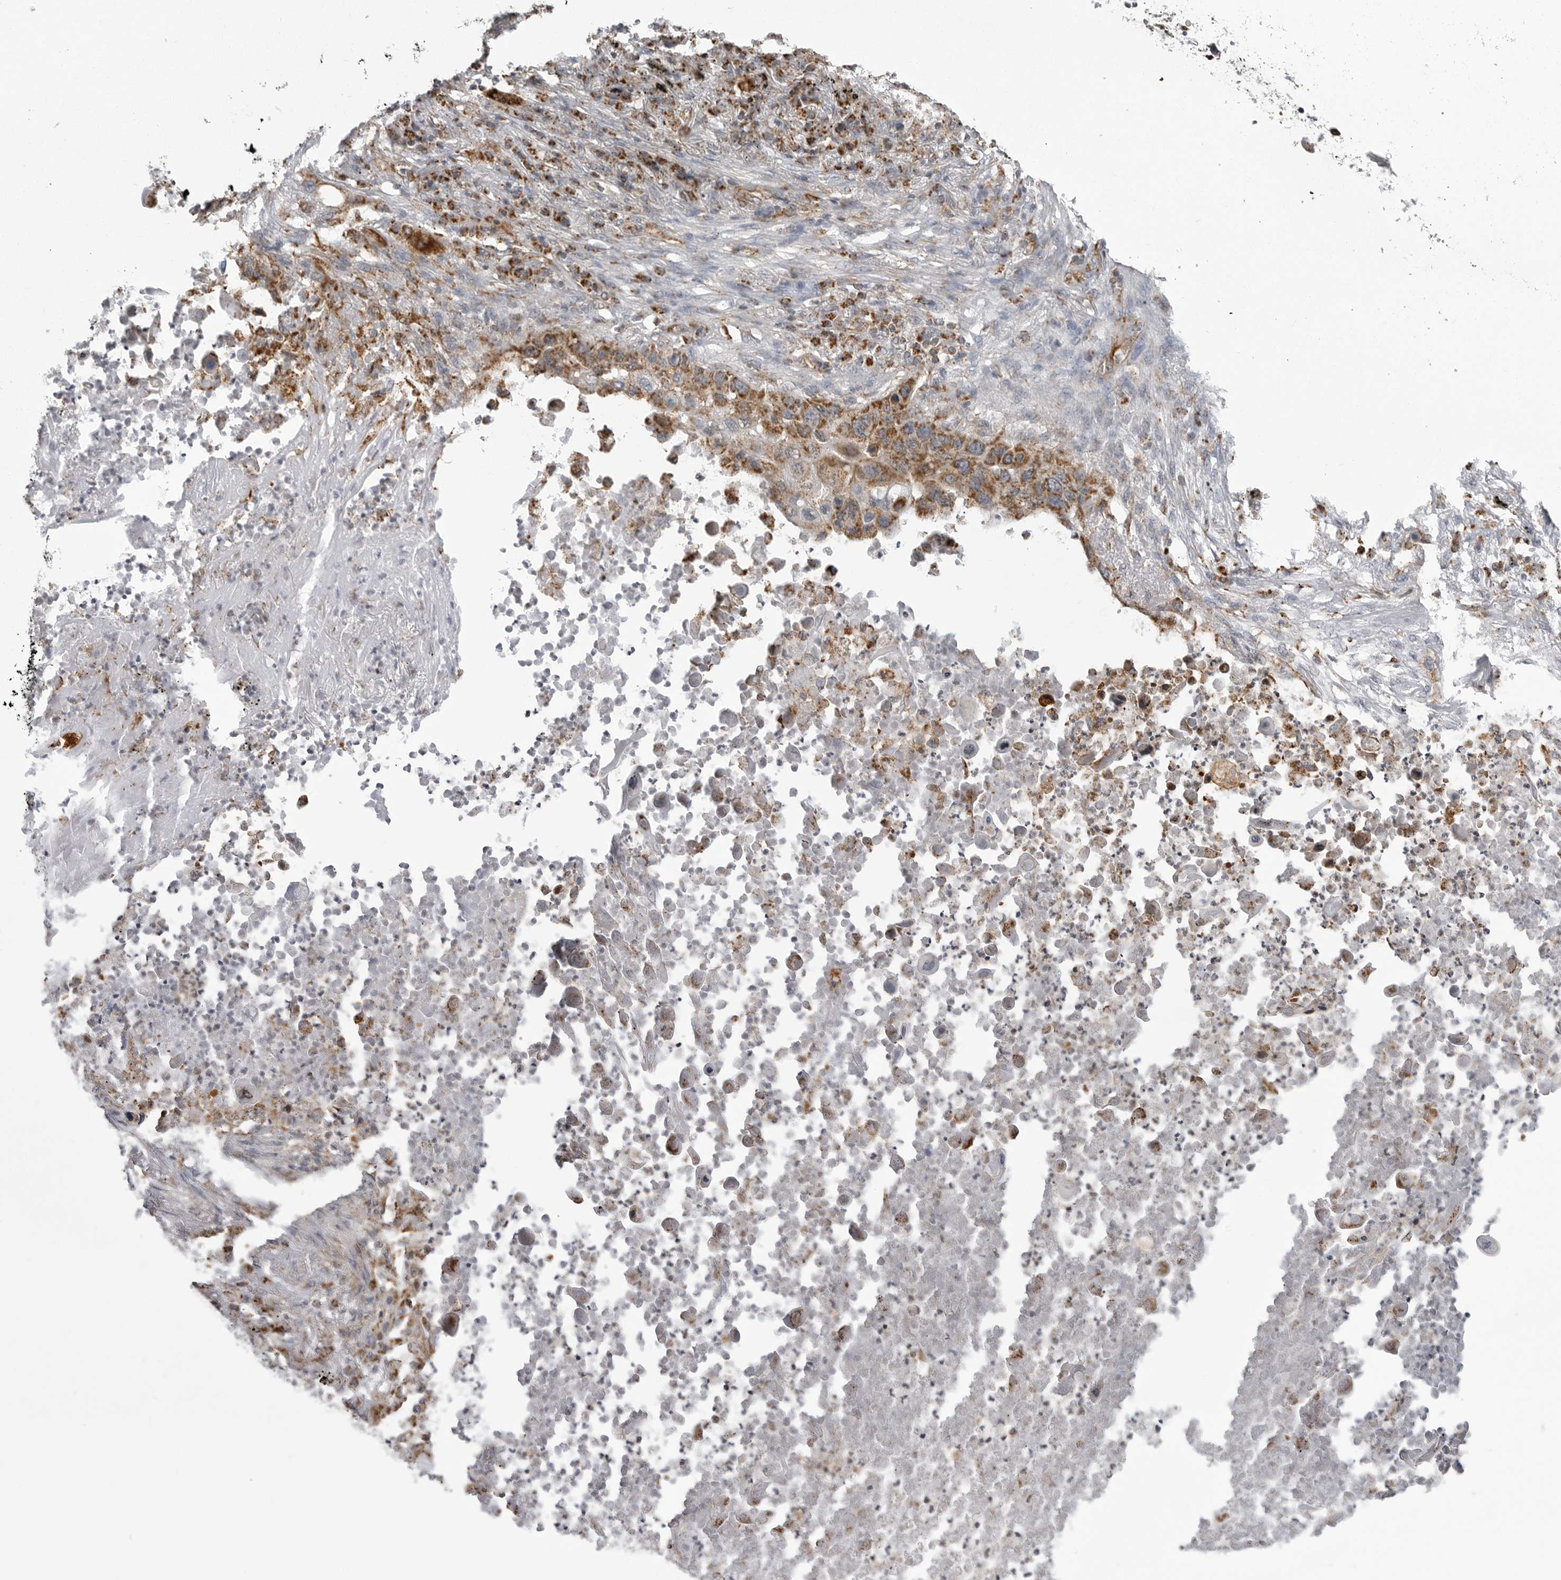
{"staining": {"intensity": "moderate", "quantity": ">75%", "location": "cytoplasmic/membranous"}, "tissue": "lung cancer", "cell_type": "Tumor cells", "image_type": "cancer", "snomed": [{"axis": "morphology", "description": "Squamous cell carcinoma, NOS"}, {"axis": "topography", "description": "Lung"}], "caption": "The photomicrograph shows a brown stain indicating the presence of a protein in the cytoplasmic/membranous of tumor cells in squamous cell carcinoma (lung).", "gene": "FH", "patient": {"sex": "female", "age": 63}}